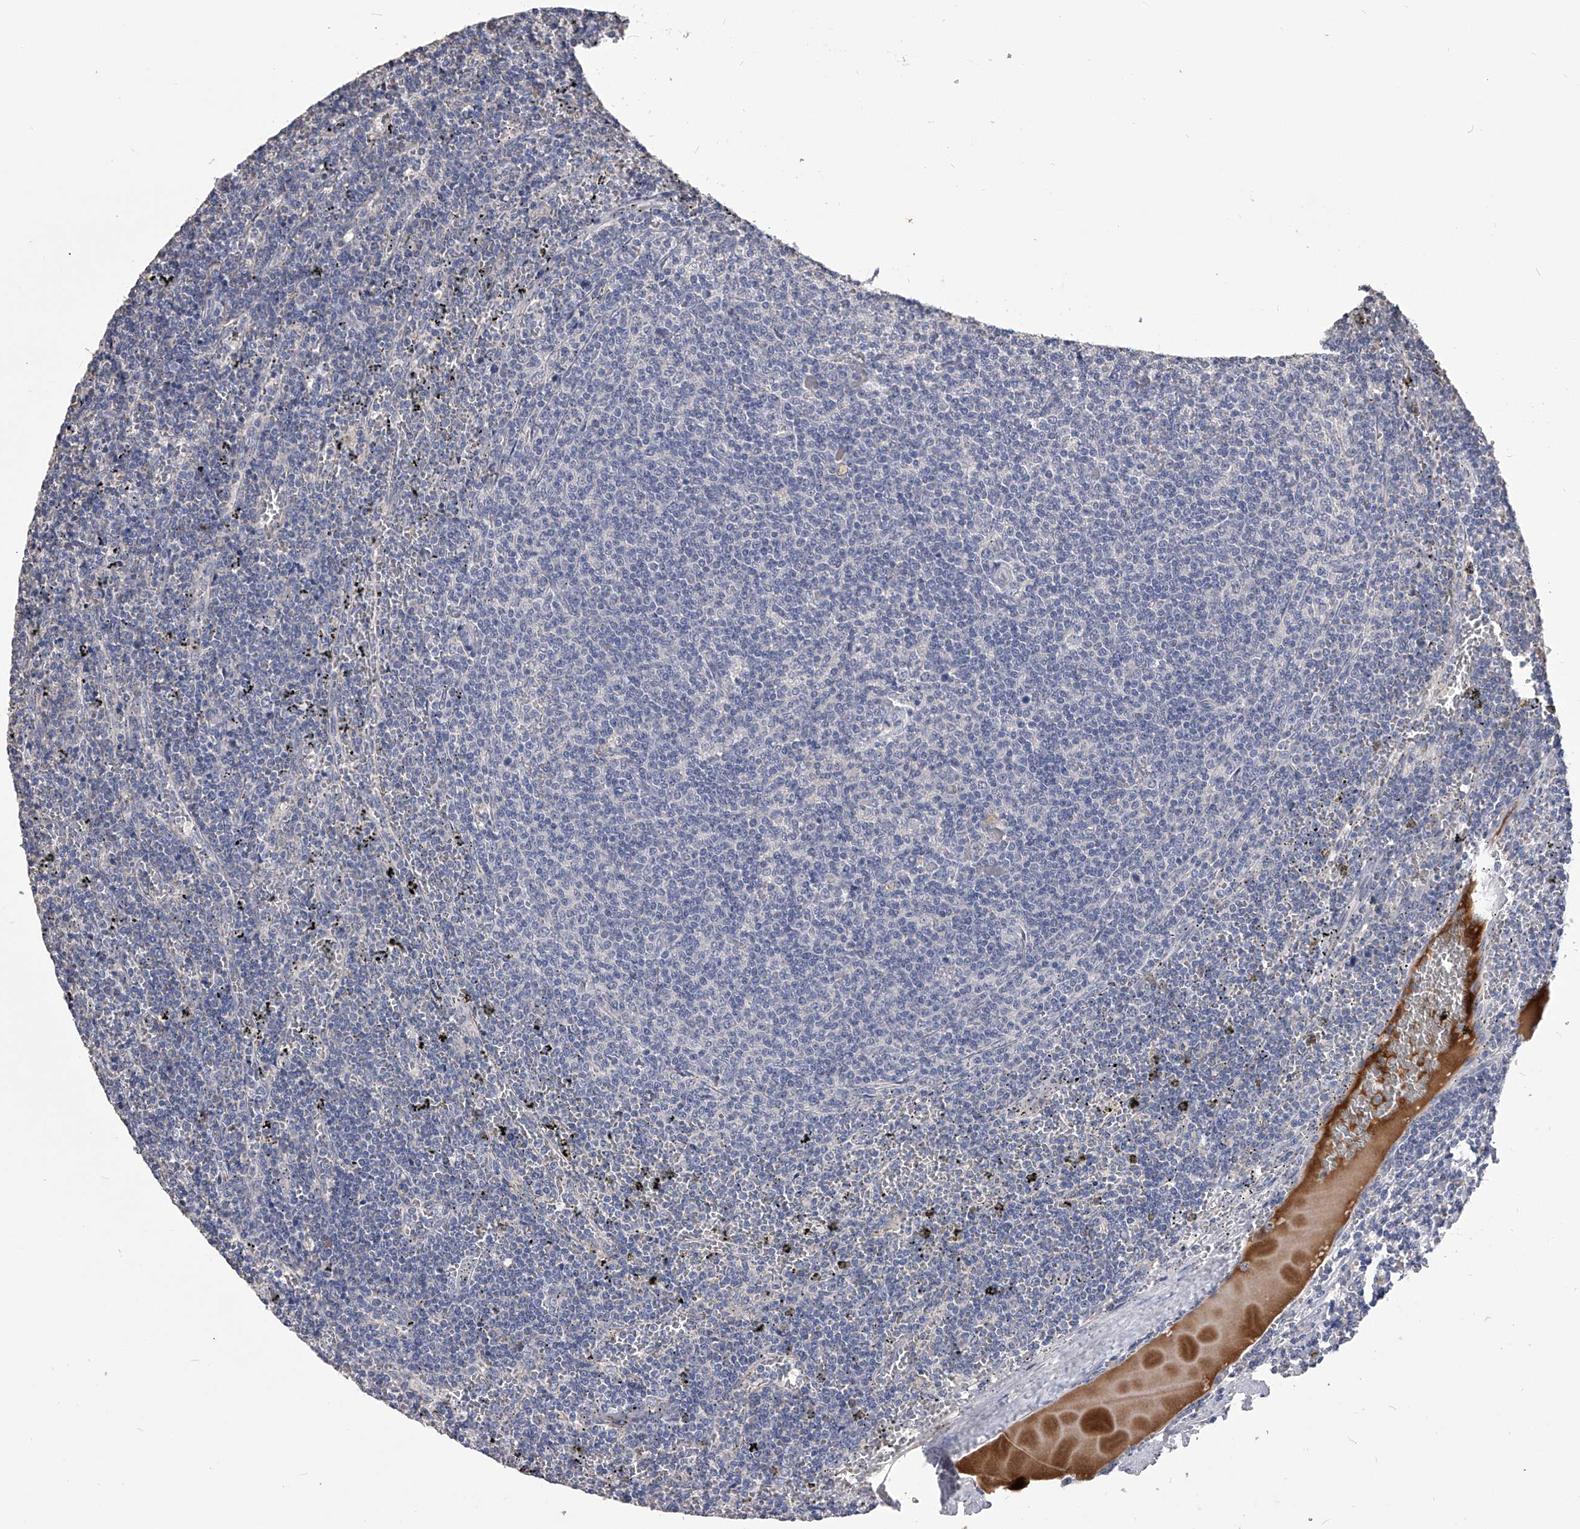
{"staining": {"intensity": "negative", "quantity": "none", "location": "none"}, "tissue": "lymphoma", "cell_type": "Tumor cells", "image_type": "cancer", "snomed": [{"axis": "morphology", "description": "Malignant lymphoma, non-Hodgkin's type, Low grade"}, {"axis": "topography", "description": "Spleen"}], "caption": "High magnification brightfield microscopy of low-grade malignant lymphoma, non-Hodgkin's type stained with DAB (brown) and counterstained with hematoxylin (blue): tumor cells show no significant staining.", "gene": "MDN1", "patient": {"sex": "female", "age": 50}}